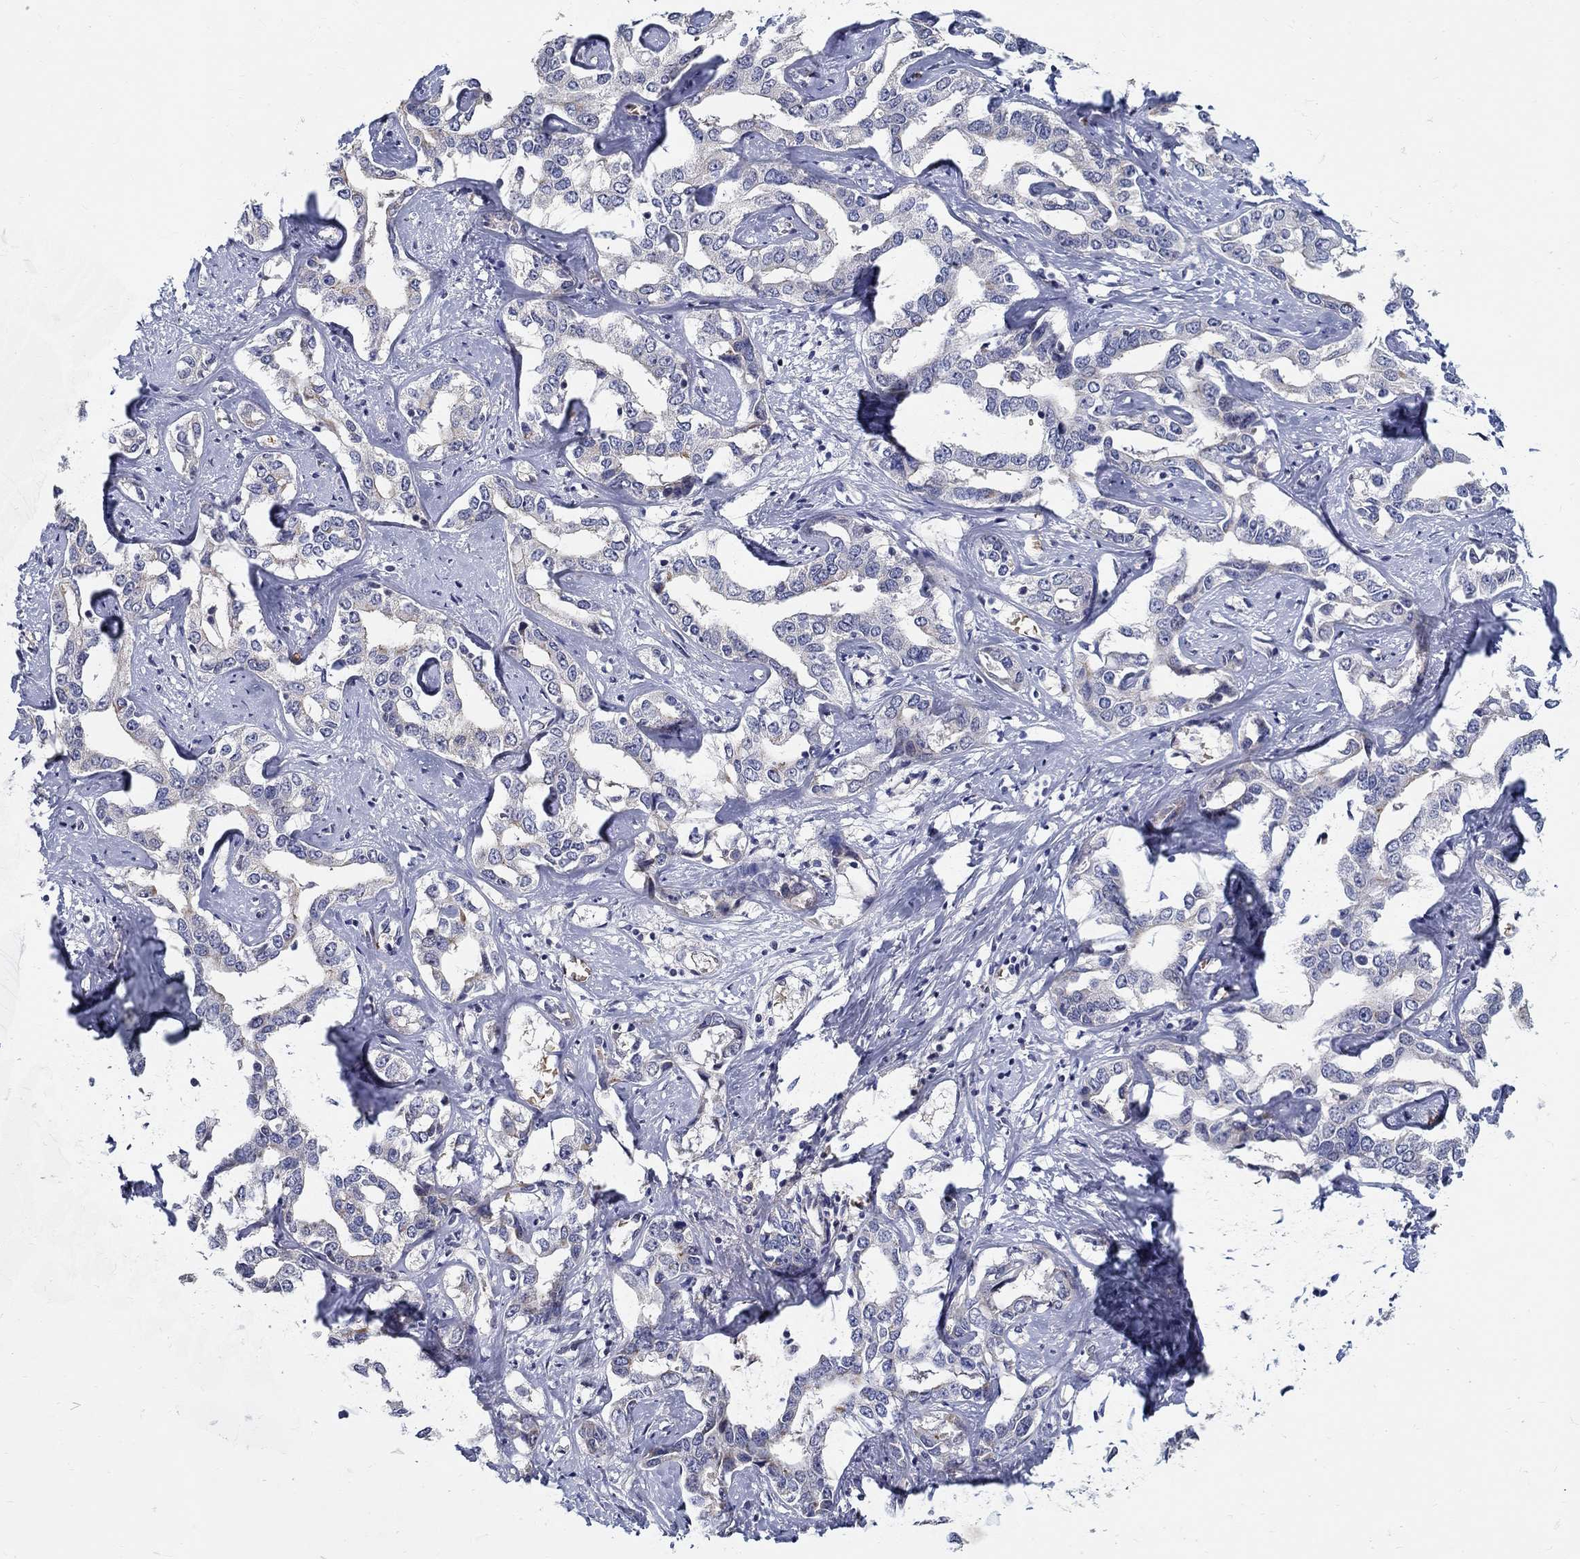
{"staining": {"intensity": "negative", "quantity": "none", "location": "none"}, "tissue": "liver cancer", "cell_type": "Tumor cells", "image_type": "cancer", "snomed": [{"axis": "morphology", "description": "Cholangiocarcinoma"}, {"axis": "topography", "description": "Liver"}], "caption": "Immunohistochemistry histopathology image of liver cholangiocarcinoma stained for a protein (brown), which exhibits no expression in tumor cells.", "gene": "C16orf46", "patient": {"sex": "male", "age": 59}}